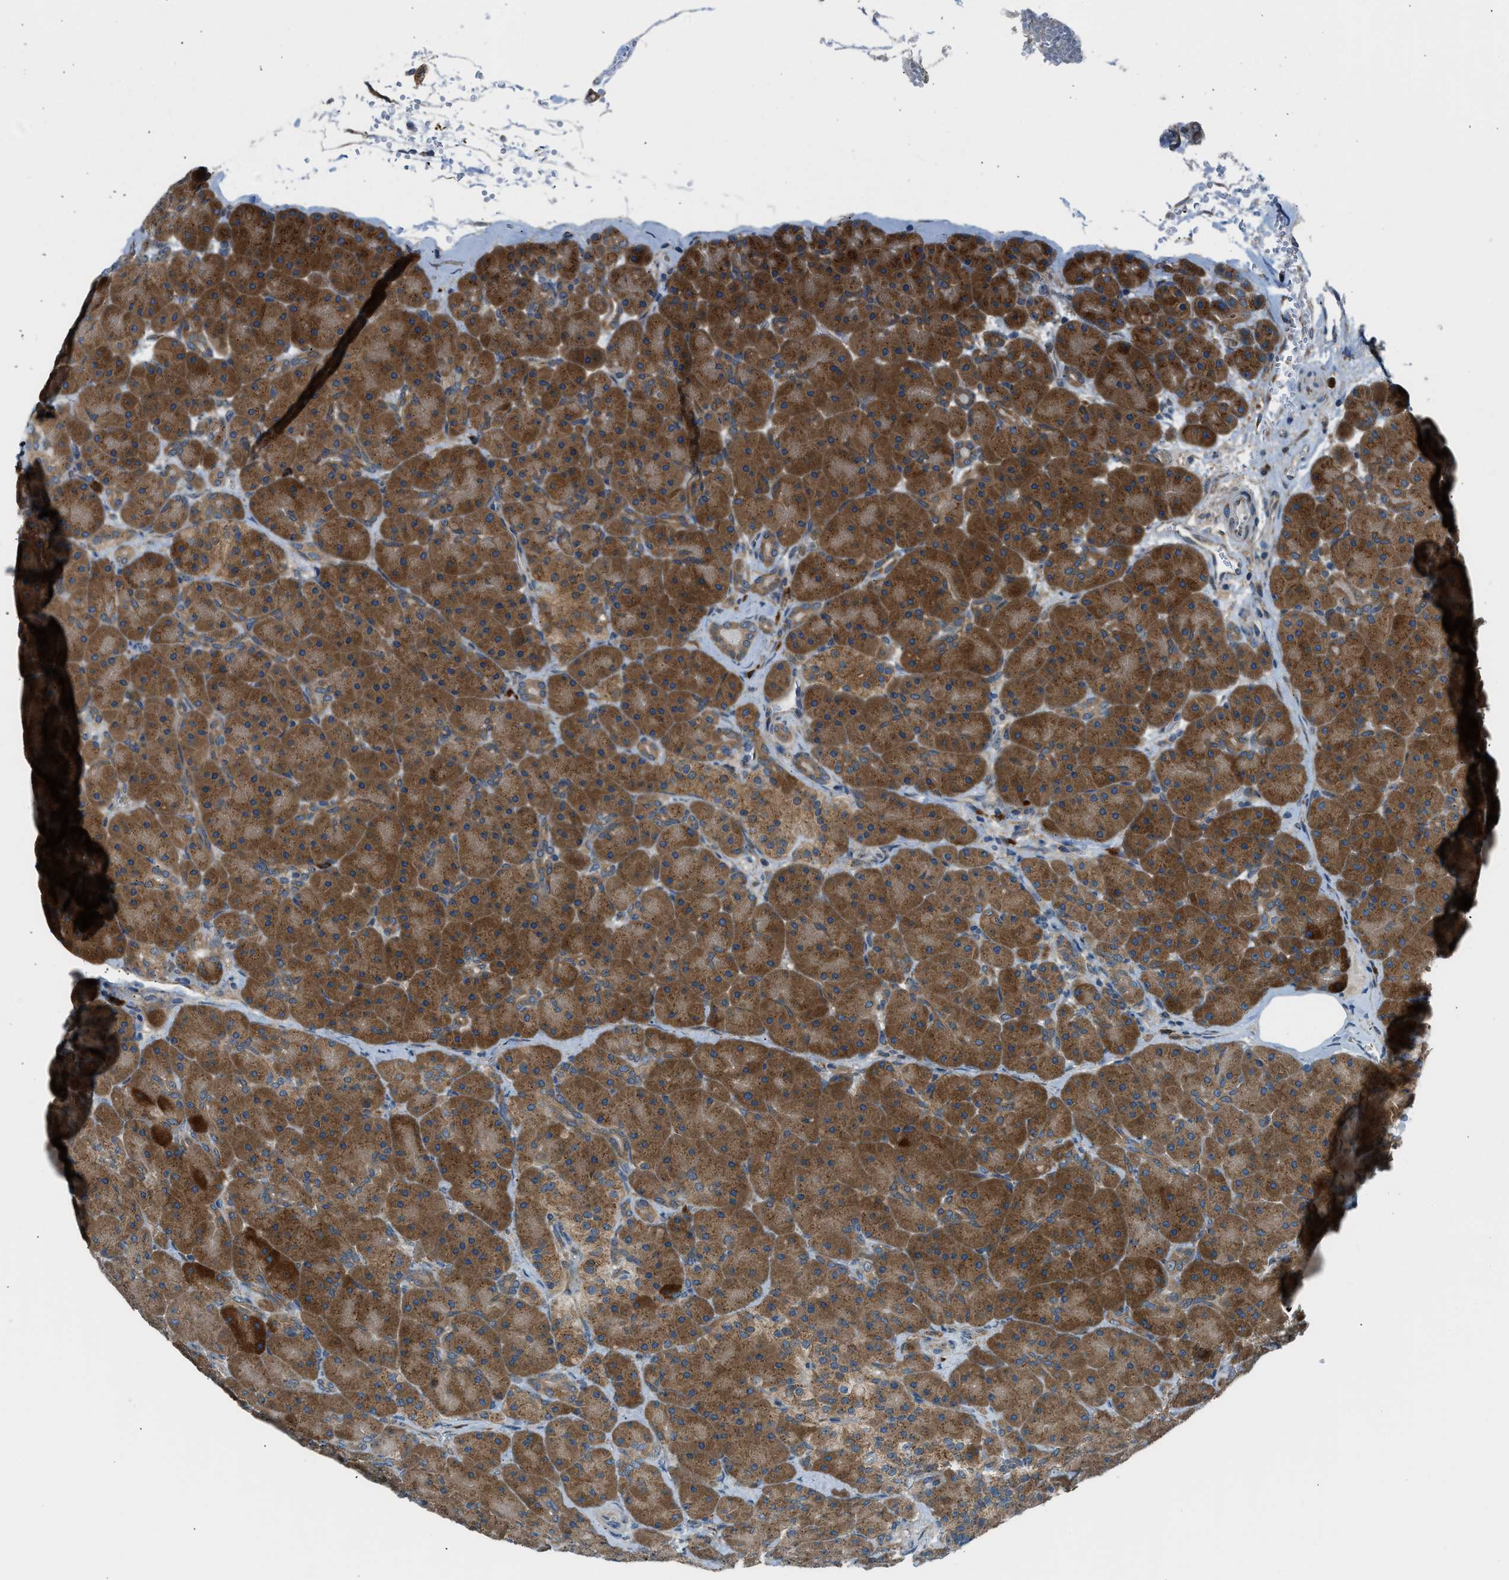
{"staining": {"intensity": "strong", "quantity": ">75%", "location": "cytoplasmic/membranous"}, "tissue": "pancreas", "cell_type": "Exocrine glandular cells", "image_type": "normal", "snomed": [{"axis": "morphology", "description": "Normal tissue, NOS"}, {"axis": "topography", "description": "Pancreas"}], "caption": "DAB (3,3'-diaminobenzidine) immunohistochemical staining of normal pancreas displays strong cytoplasmic/membranous protein positivity in about >75% of exocrine glandular cells. (DAB IHC, brown staining for protein, blue staining for nuclei).", "gene": "EDARADD", "patient": {"sex": "male", "age": 66}}